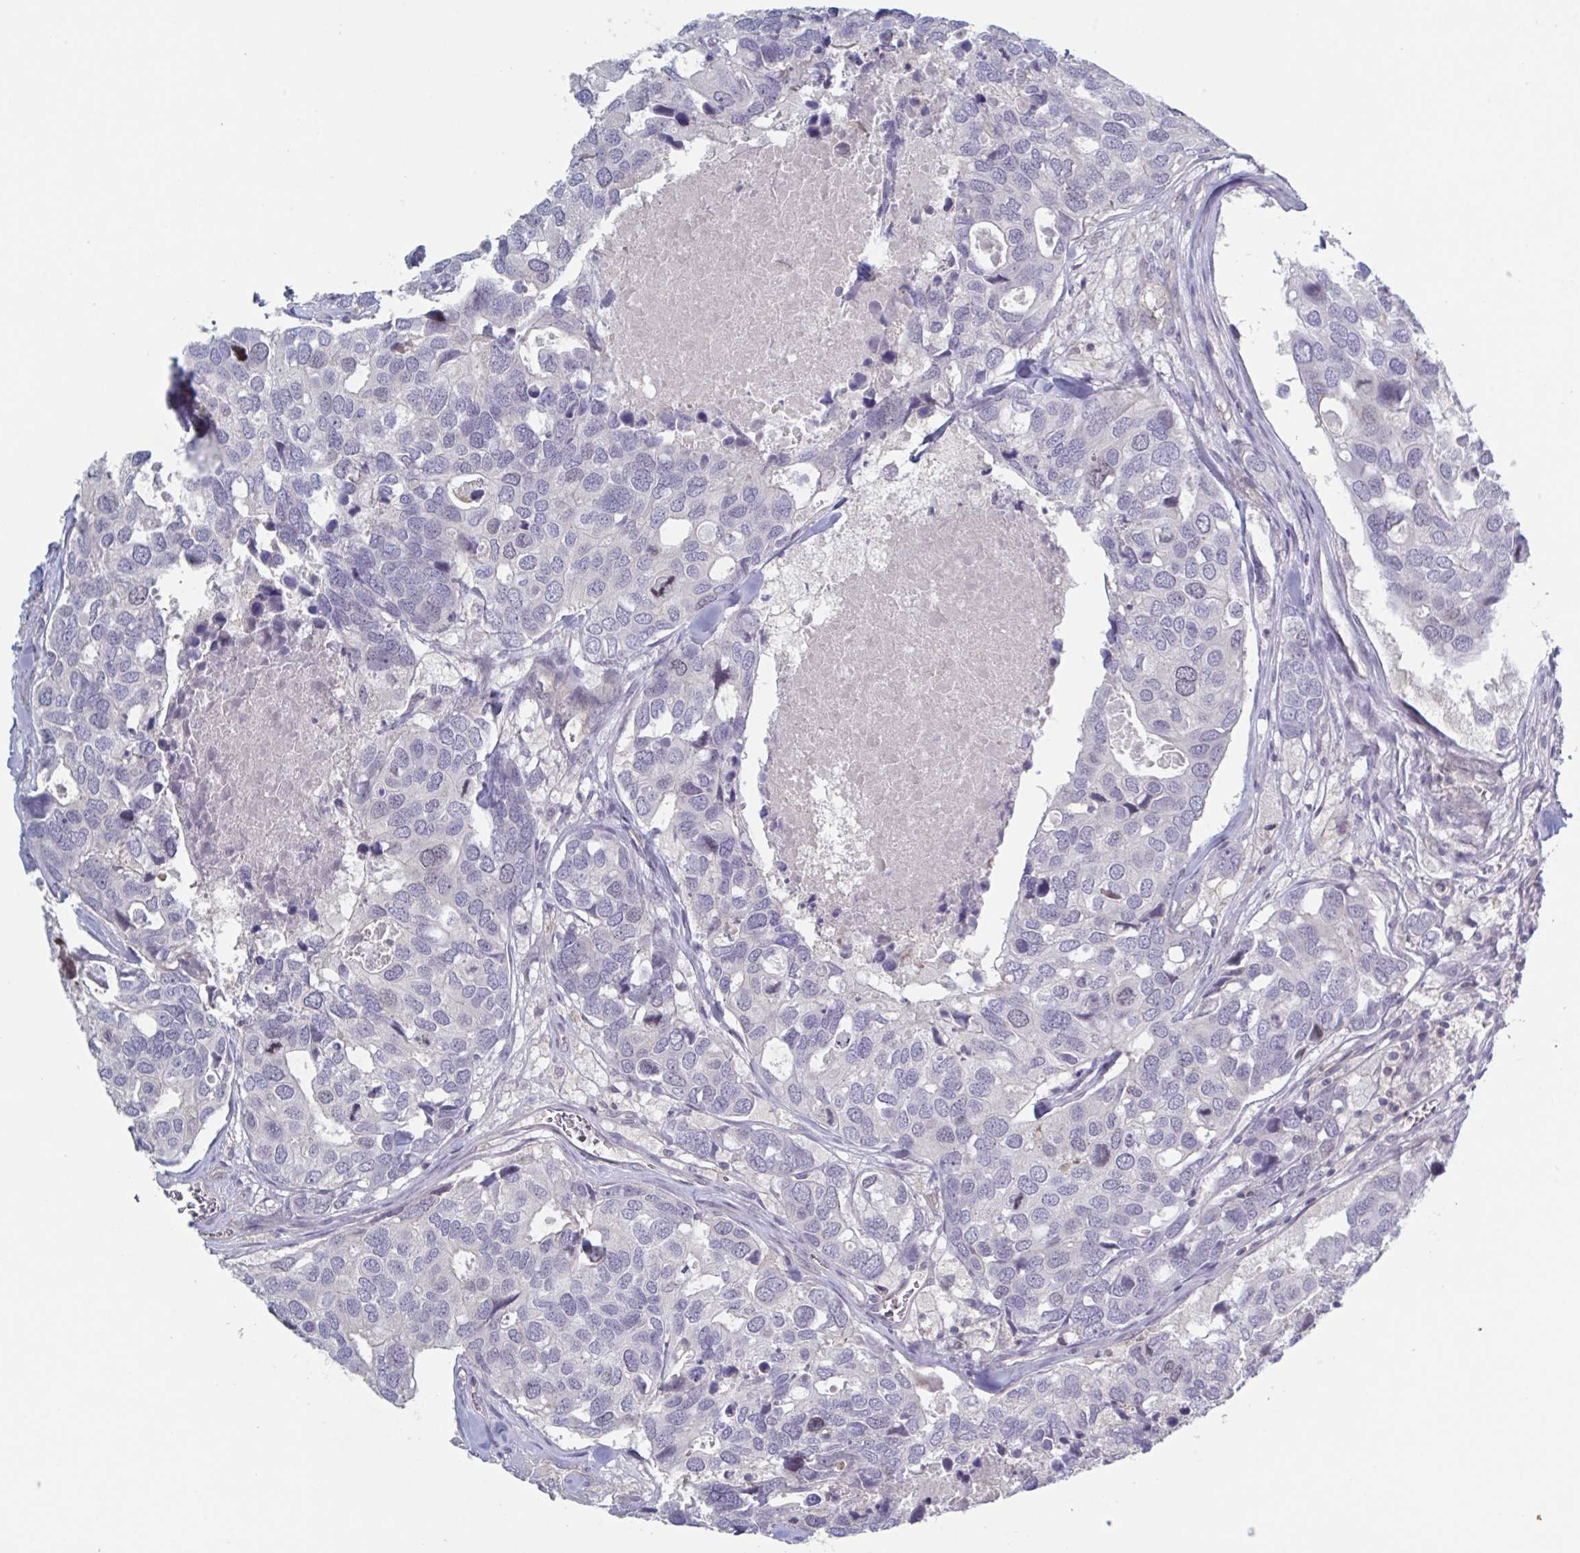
{"staining": {"intensity": "negative", "quantity": "none", "location": "none"}, "tissue": "breast cancer", "cell_type": "Tumor cells", "image_type": "cancer", "snomed": [{"axis": "morphology", "description": "Duct carcinoma"}, {"axis": "topography", "description": "Breast"}], "caption": "Tumor cells show no significant protein expression in invasive ductal carcinoma (breast).", "gene": "STK26", "patient": {"sex": "female", "age": 83}}